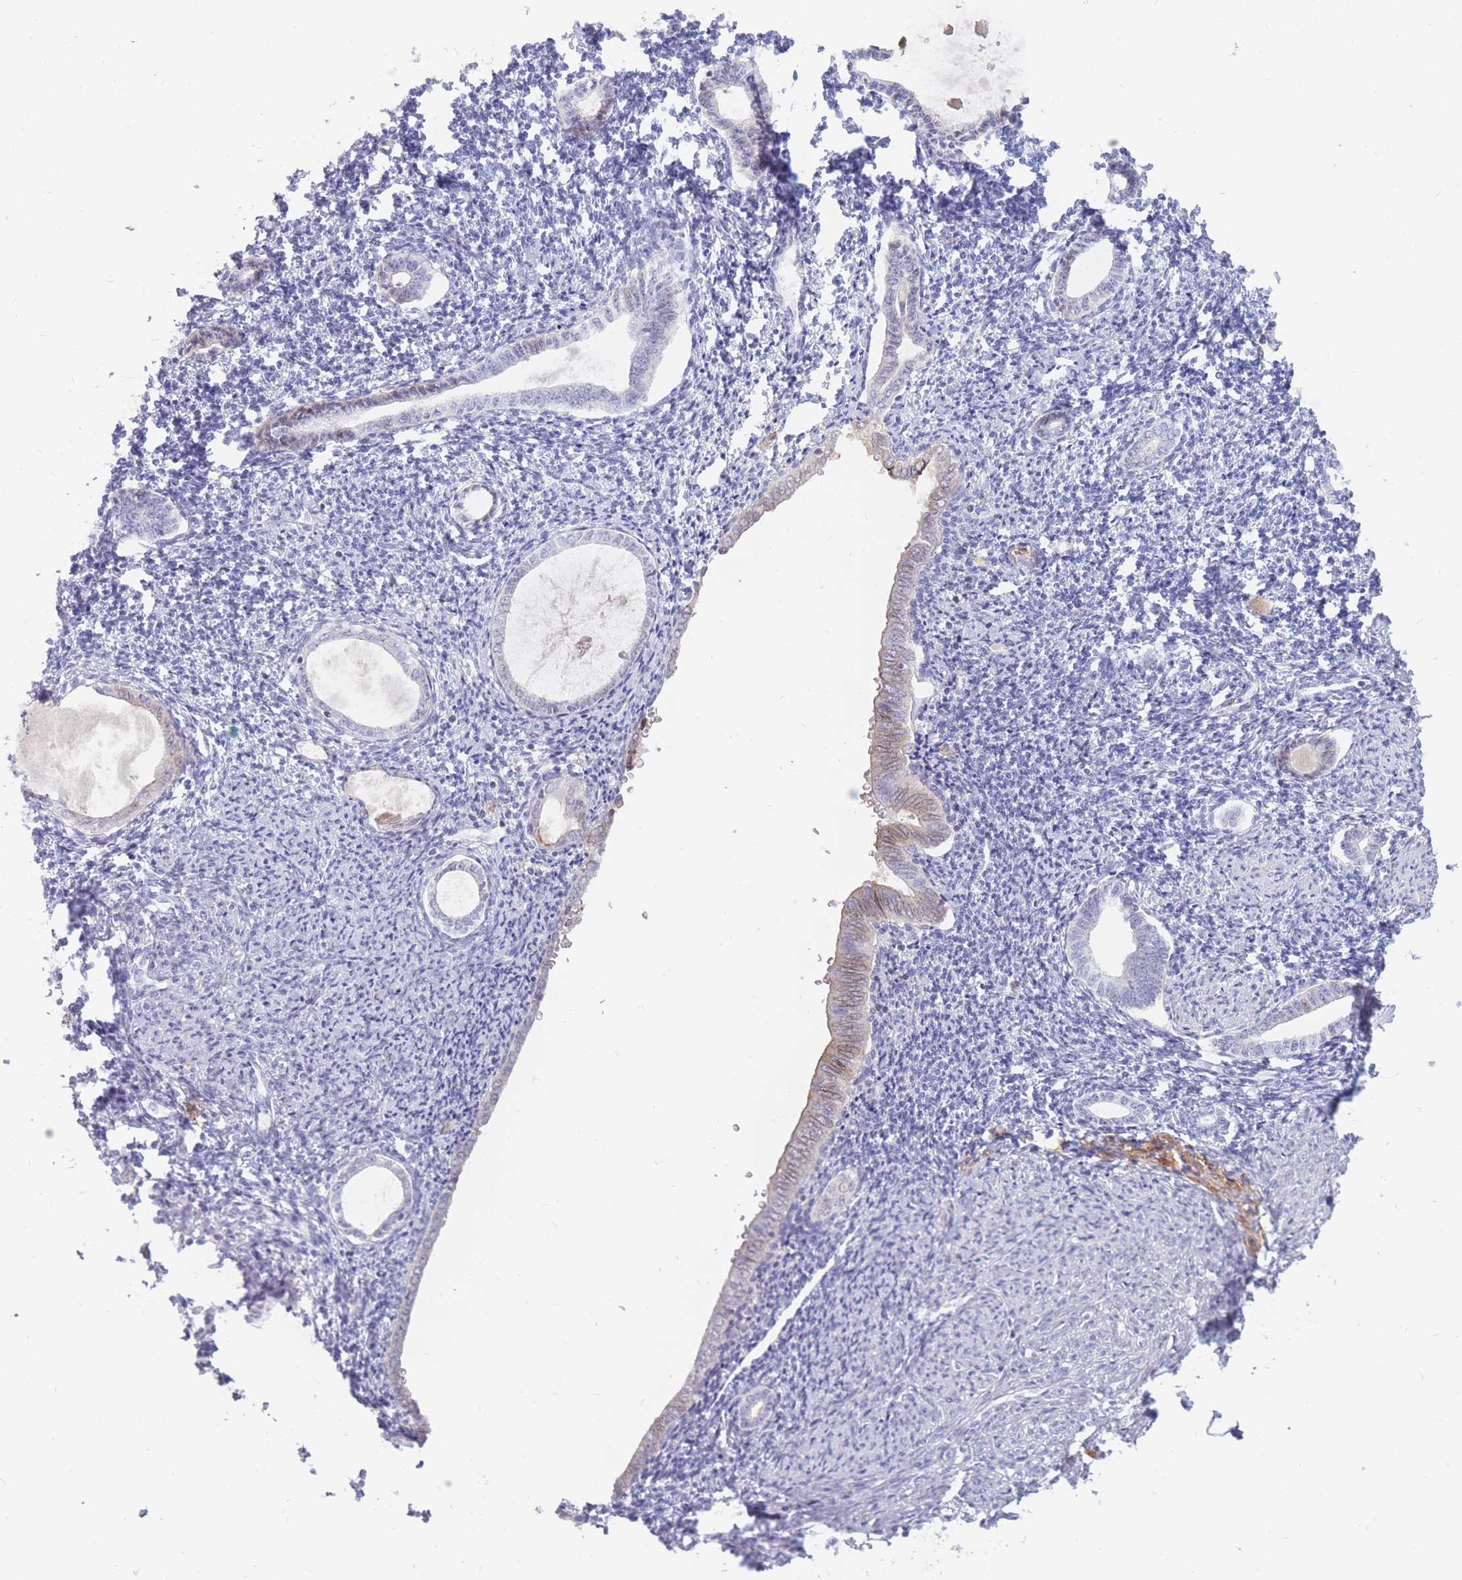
{"staining": {"intensity": "negative", "quantity": "none", "location": "none"}, "tissue": "endometrium", "cell_type": "Cells in endometrial stroma", "image_type": "normal", "snomed": [{"axis": "morphology", "description": "Normal tissue, NOS"}, {"axis": "topography", "description": "Endometrium"}], "caption": "Photomicrograph shows no significant protein staining in cells in endometrial stroma of unremarkable endometrium. (DAB immunohistochemistry (IHC), high magnification).", "gene": "PTGDR", "patient": {"sex": "female", "age": 63}}